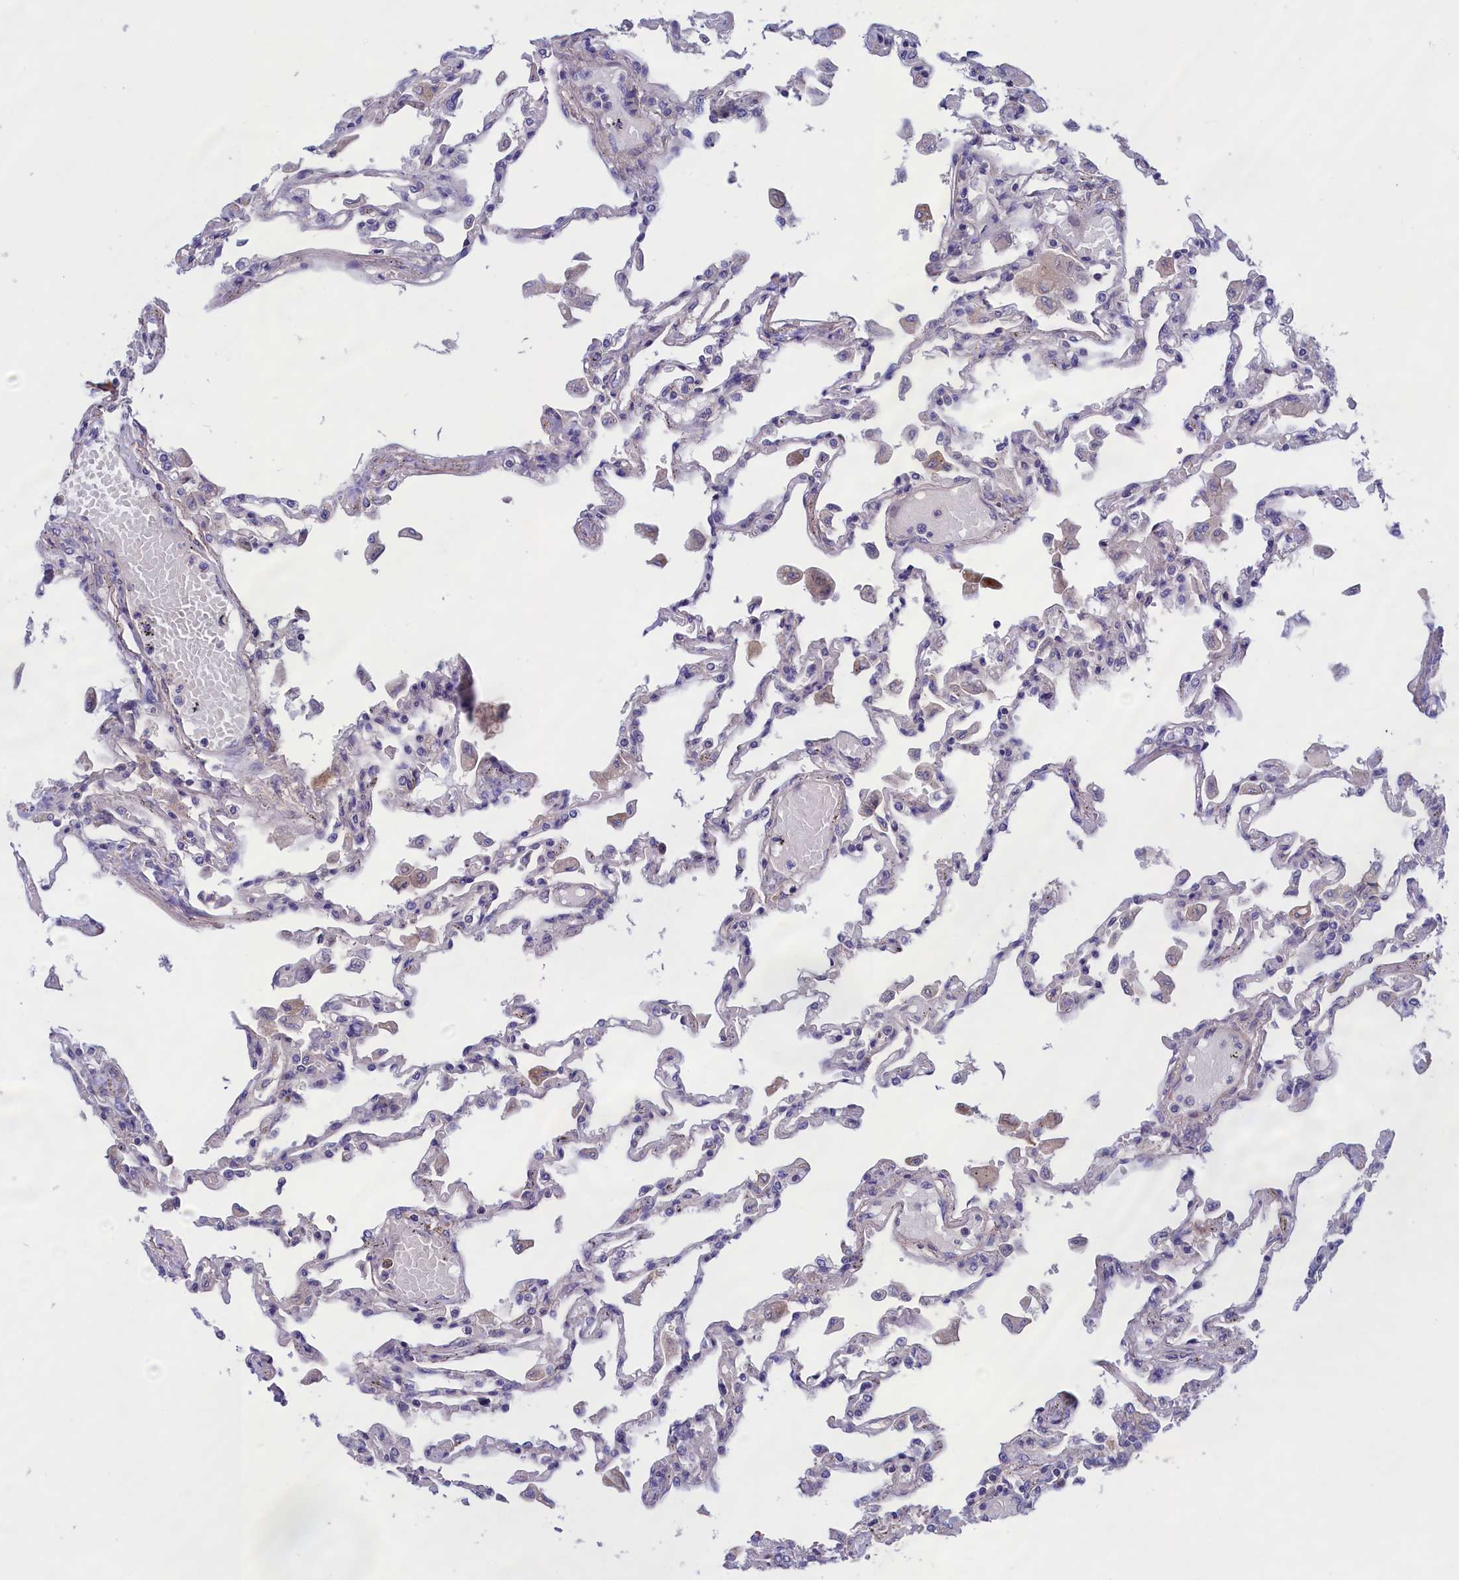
{"staining": {"intensity": "weak", "quantity": "25%-75%", "location": "cytoplasmic/membranous"}, "tissue": "lung", "cell_type": "Alveolar cells", "image_type": "normal", "snomed": [{"axis": "morphology", "description": "Normal tissue, NOS"}, {"axis": "topography", "description": "Bronchus"}, {"axis": "topography", "description": "Lung"}], "caption": "IHC histopathology image of benign lung: human lung stained using immunohistochemistry demonstrates low levels of weak protein expression localized specifically in the cytoplasmic/membranous of alveolar cells, appearing as a cytoplasmic/membranous brown color.", "gene": "AMDHD2", "patient": {"sex": "female", "age": 49}}